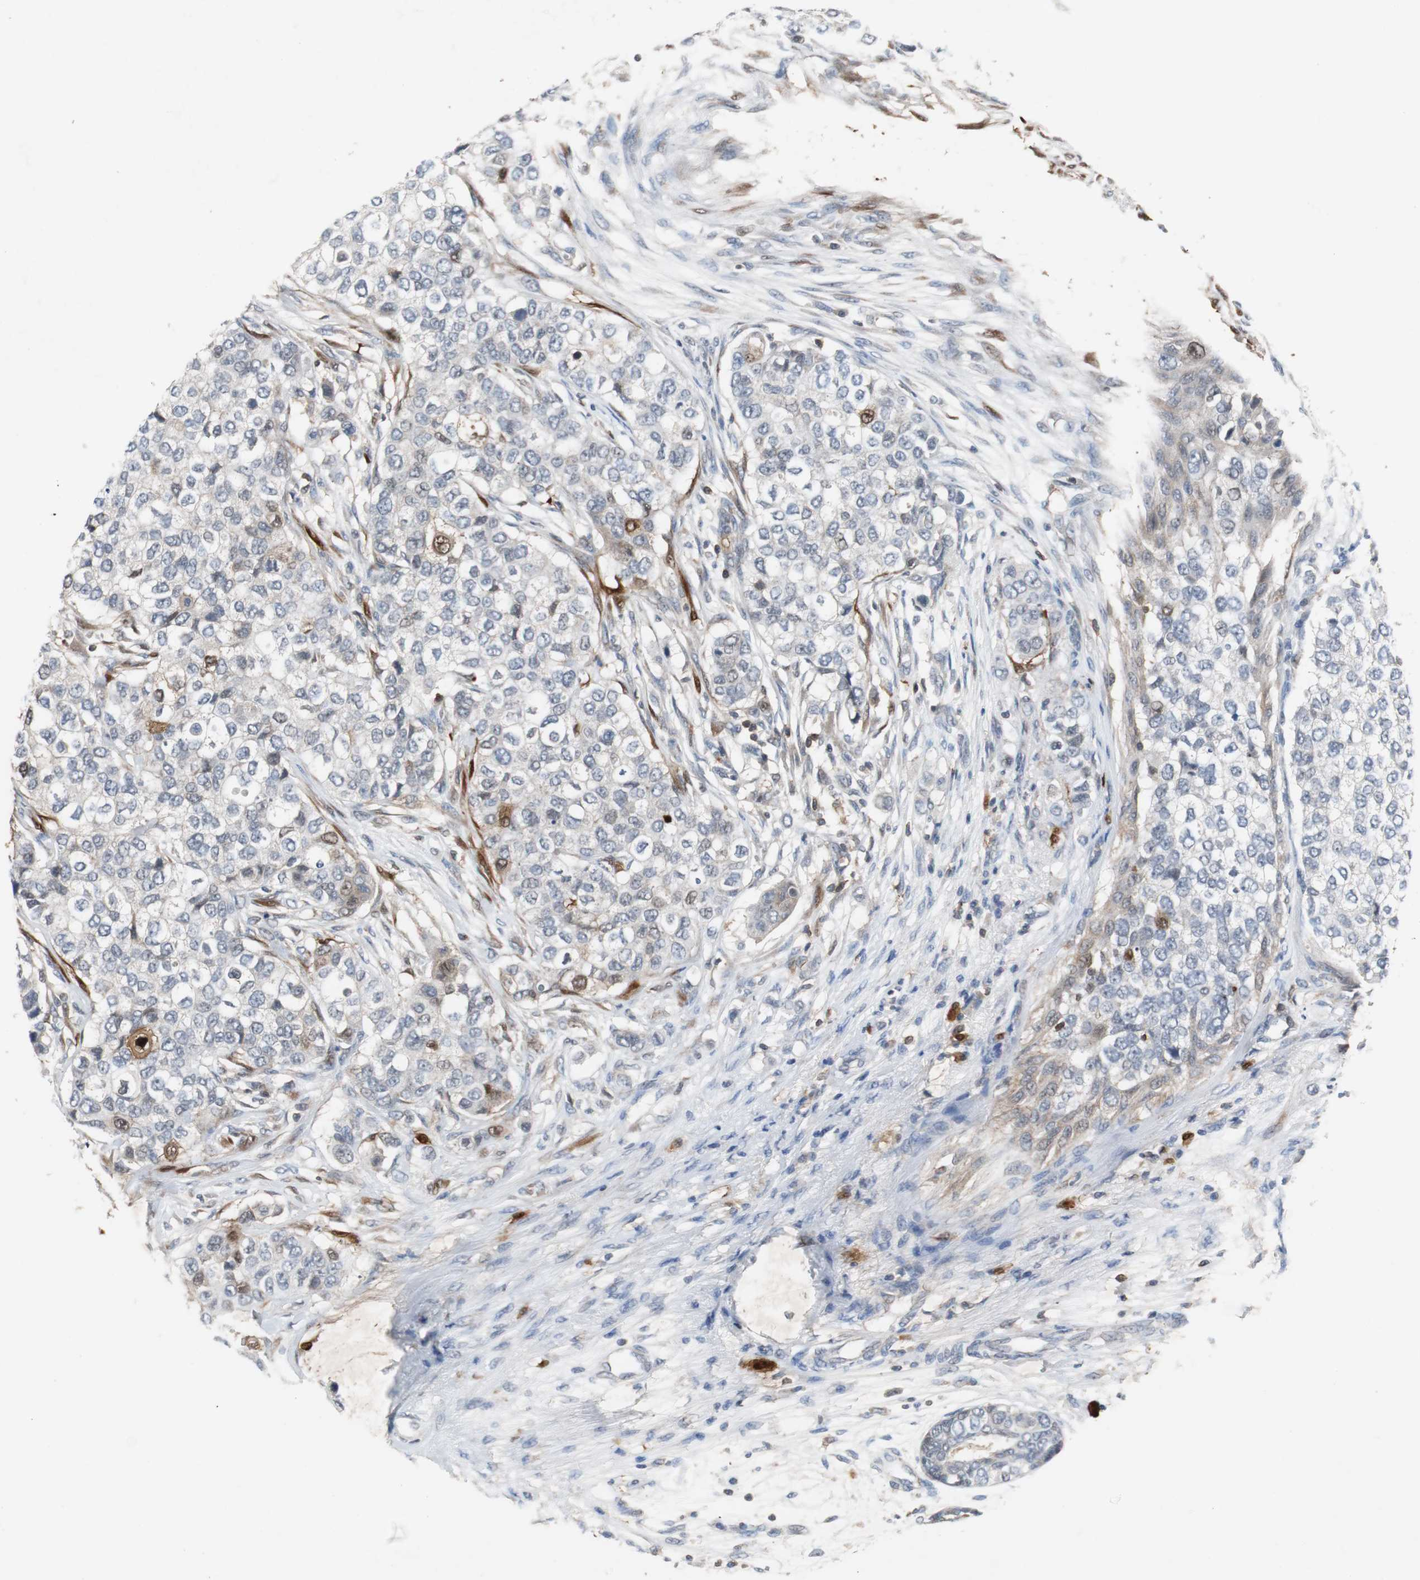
{"staining": {"intensity": "weak", "quantity": "<25%", "location": "cytoplasmic/membranous"}, "tissue": "breast cancer", "cell_type": "Tumor cells", "image_type": "cancer", "snomed": [{"axis": "morphology", "description": "Normal tissue, NOS"}, {"axis": "morphology", "description": "Duct carcinoma"}, {"axis": "topography", "description": "Breast"}], "caption": "Micrograph shows no protein staining in tumor cells of breast infiltrating ductal carcinoma tissue.", "gene": "CALB2", "patient": {"sex": "female", "age": 49}}